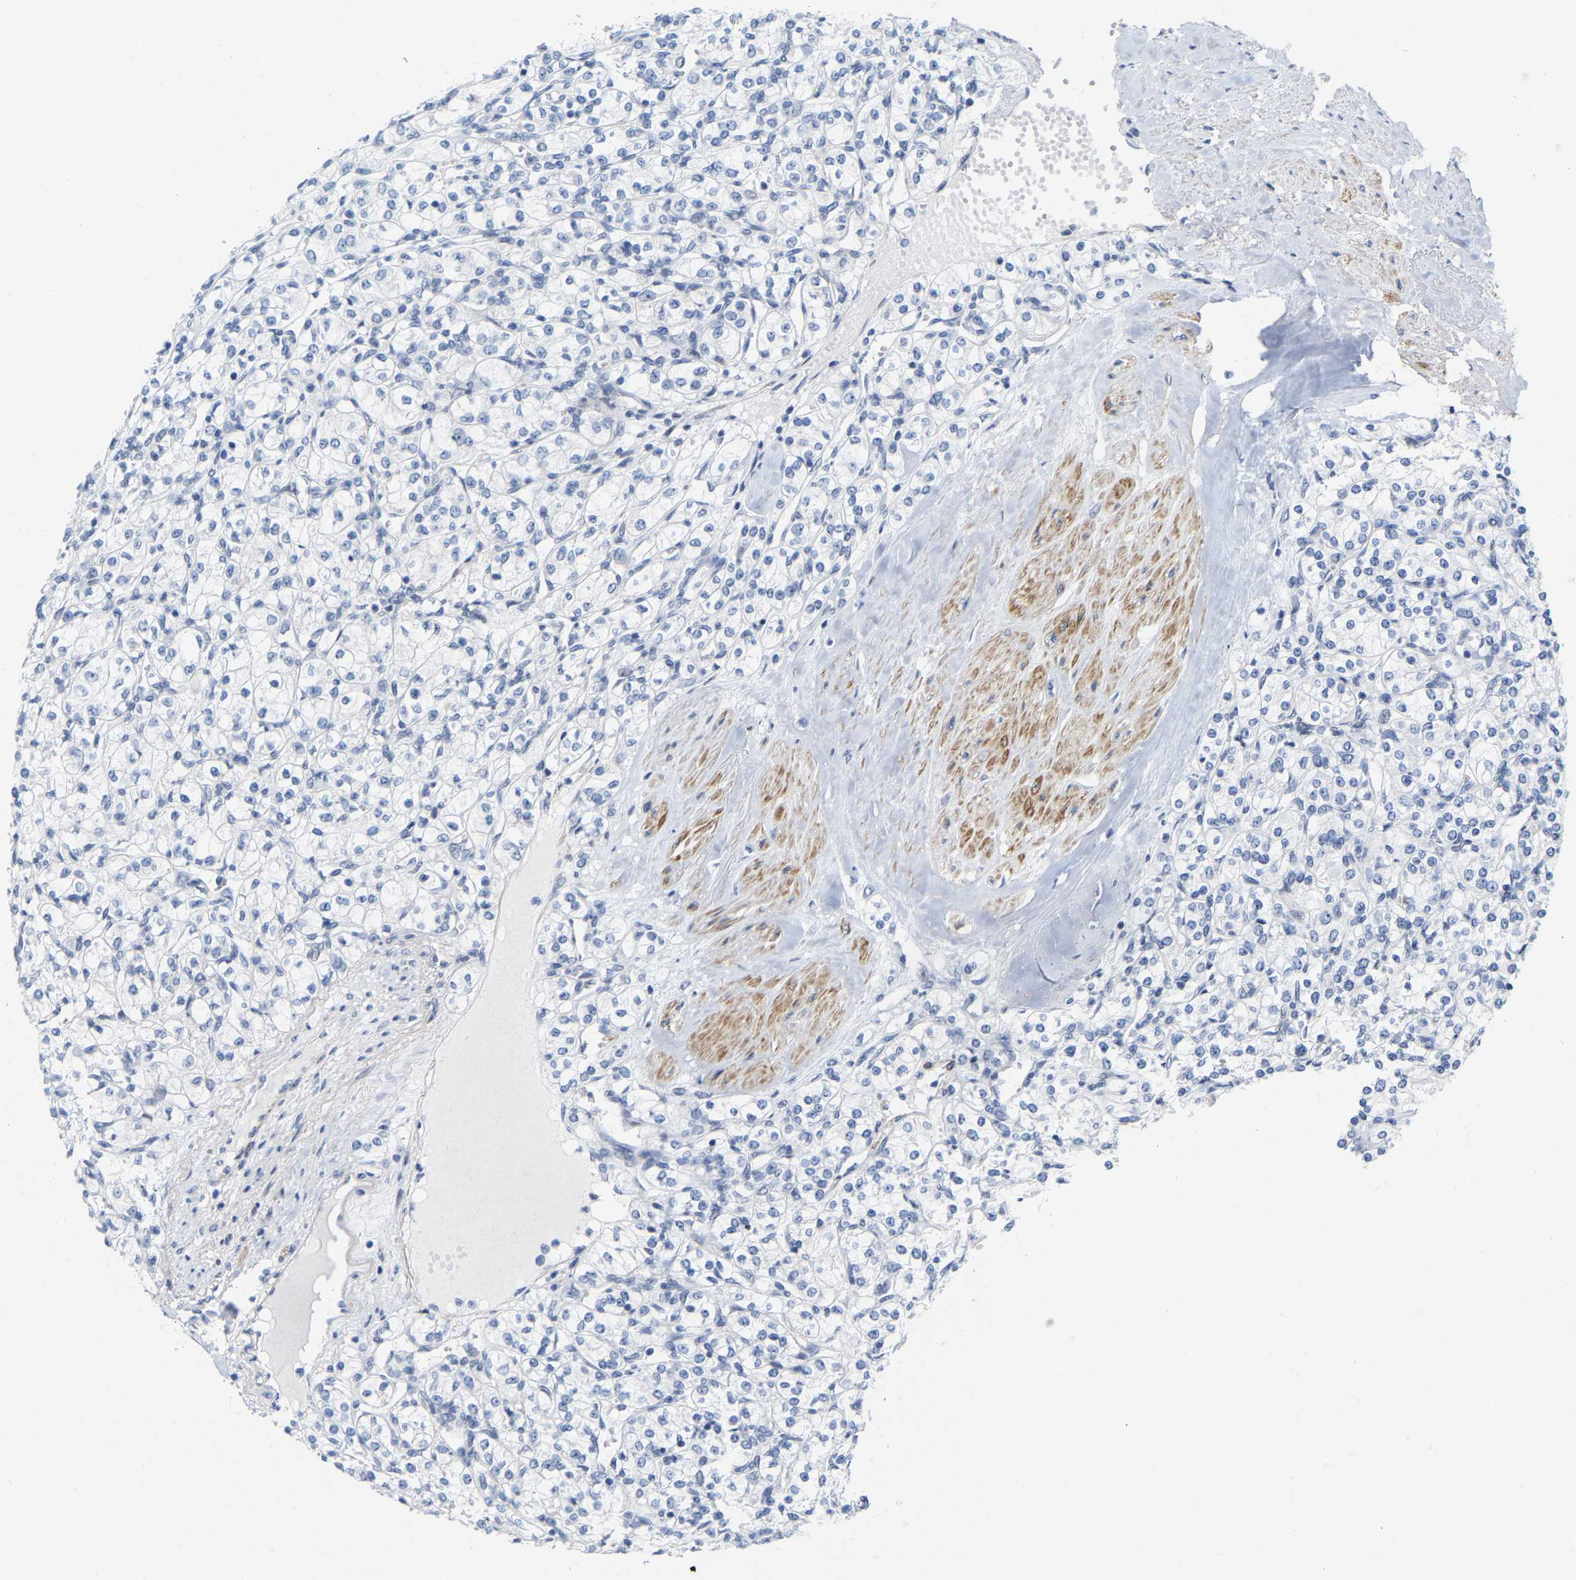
{"staining": {"intensity": "negative", "quantity": "none", "location": "none"}, "tissue": "renal cancer", "cell_type": "Tumor cells", "image_type": "cancer", "snomed": [{"axis": "morphology", "description": "Adenocarcinoma, NOS"}, {"axis": "topography", "description": "Kidney"}], "caption": "High magnification brightfield microscopy of renal cancer (adenocarcinoma) stained with DAB (brown) and counterstained with hematoxylin (blue): tumor cells show no significant expression.", "gene": "FAM180A", "patient": {"sex": "male", "age": 77}}